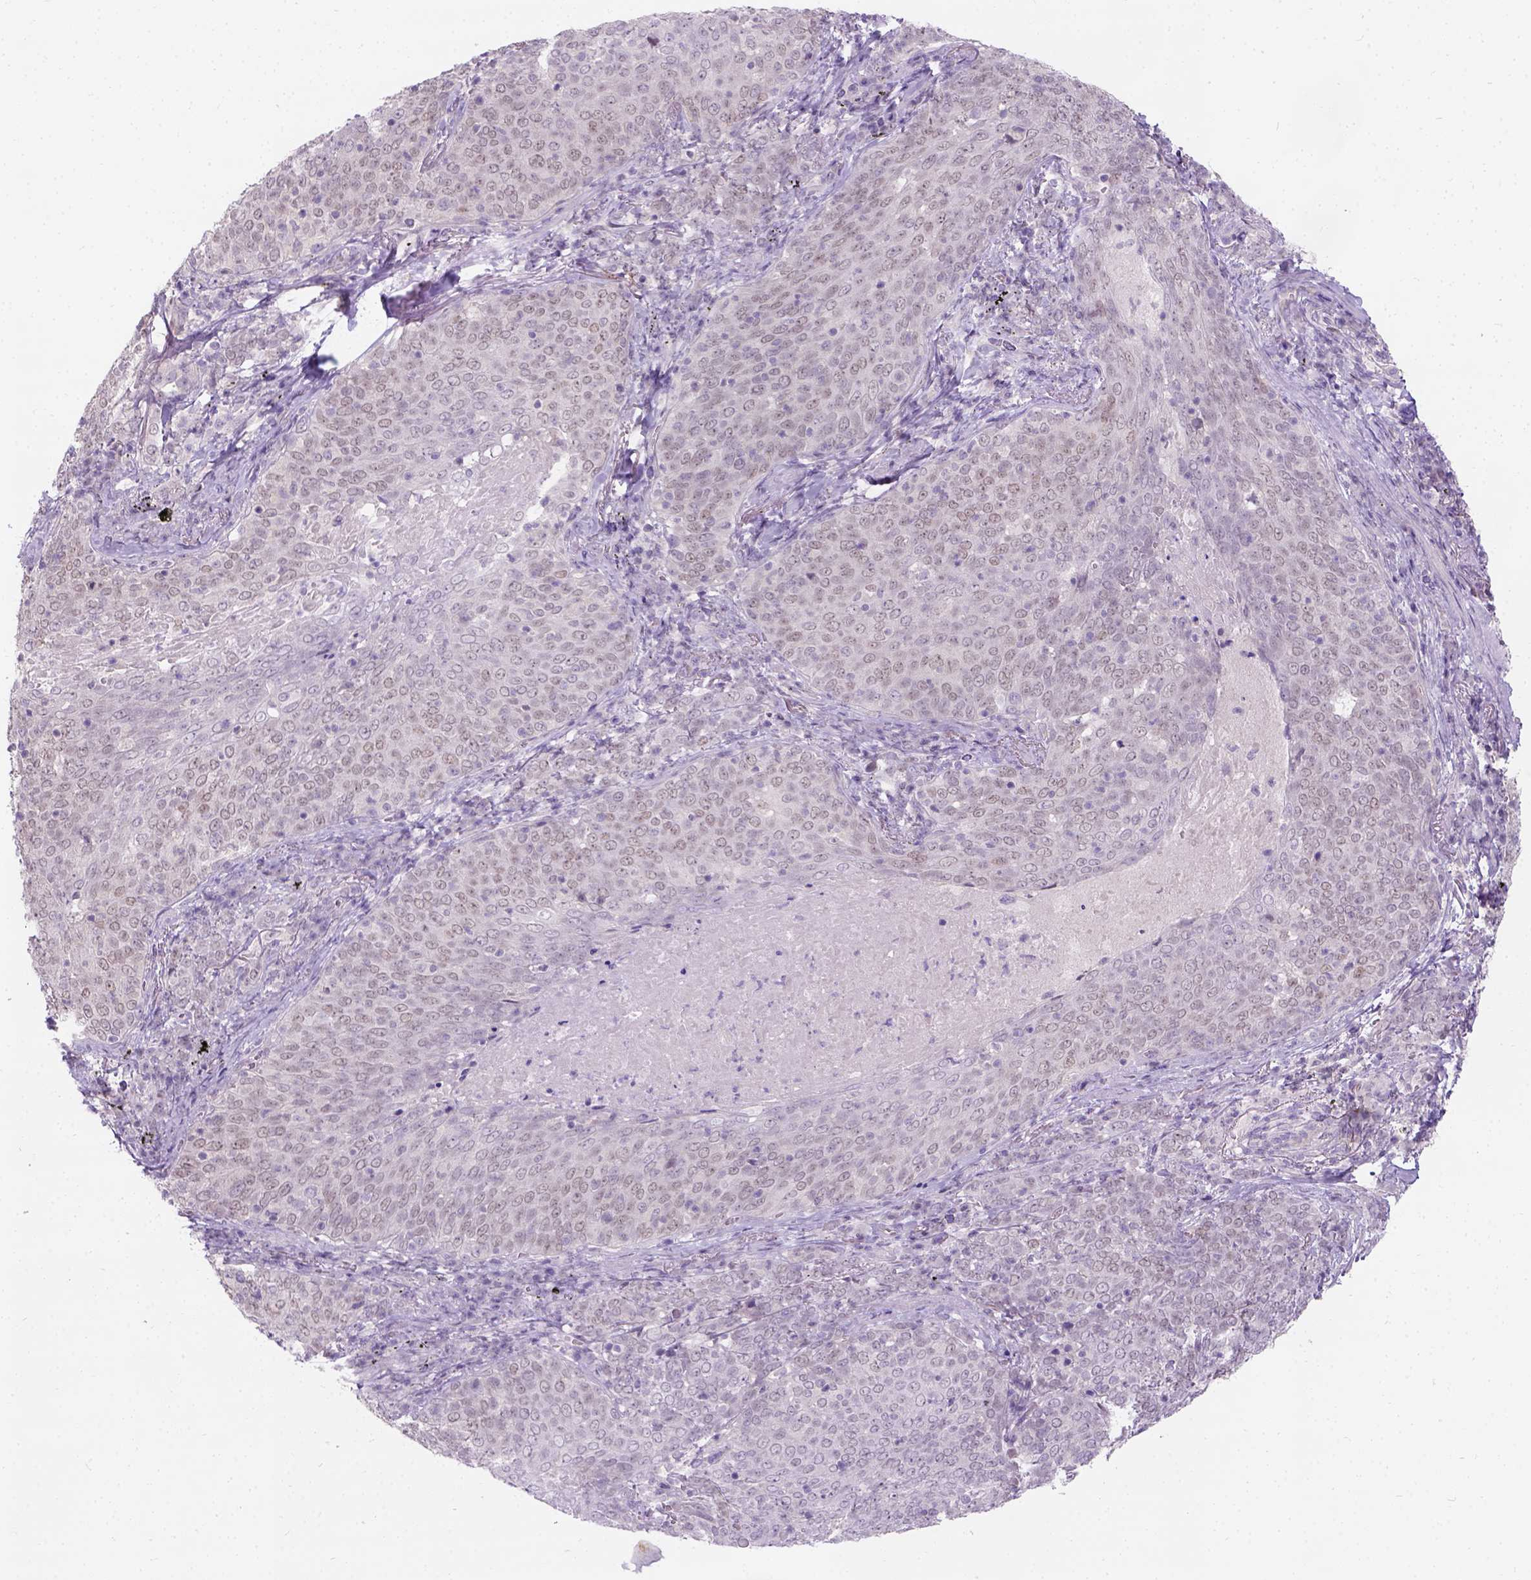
{"staining": {"intensity": "negative", "quantity": "none", "location": "none"}, "tissue": "lung cancer", "cell_type": "Tumor cells", "image_type": "cancer", "snomed": [{"axis": "morphology", "description": "Squamous cell carcinoma, NOS"}, {"axis": "topography", "description": "Lung"}], "caption": "Protein analysis of squamous cell carcinoma (lung) exhibits no significant positivity in tumor cells.", "gene": "C20orf144", "patient": {"sex": "male", "age": 82}}